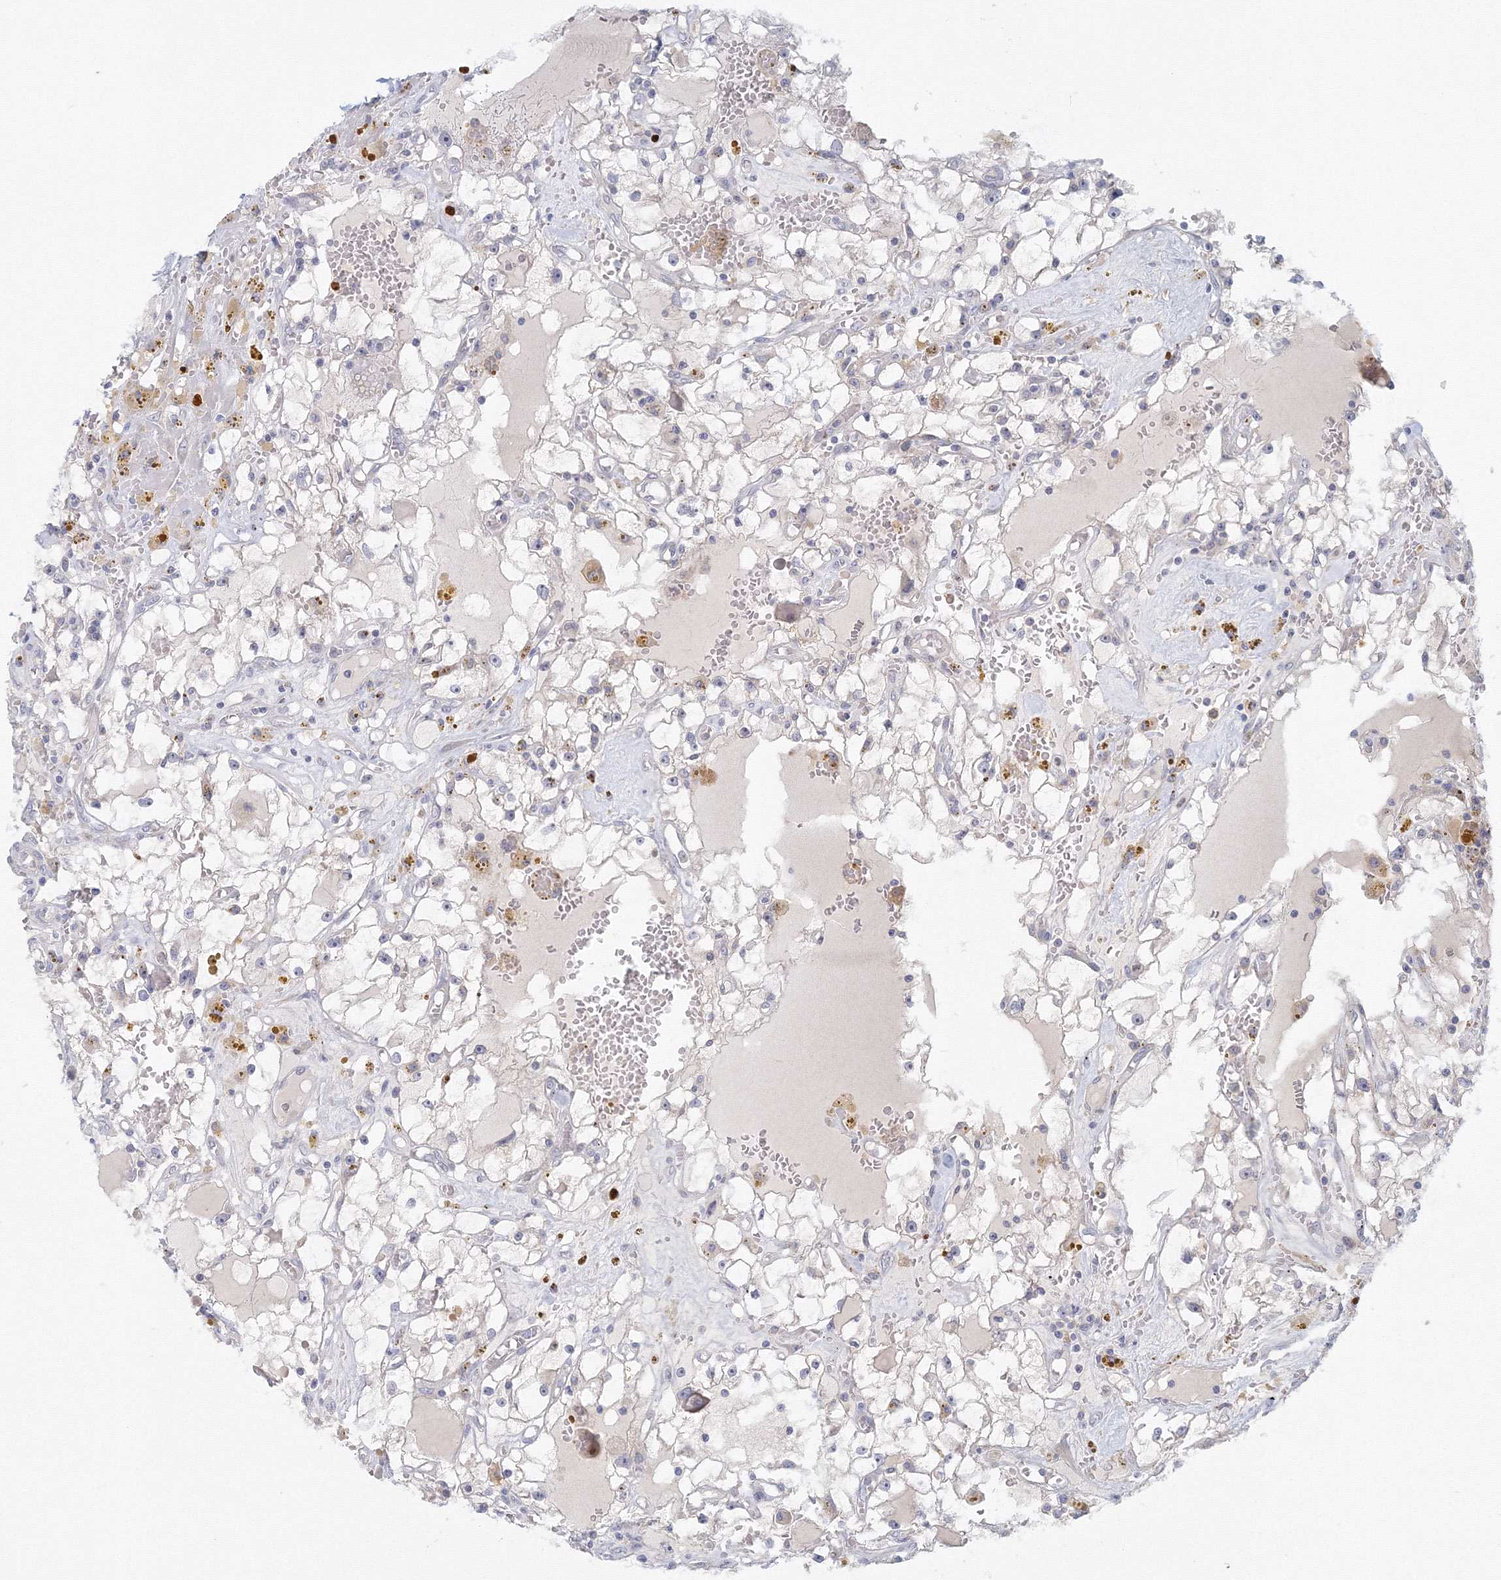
{"staining": {"intensity": "negative", "quantity": "none", "location": "none"}, "tissue": "renal cancer", "cell_type": "Tumor cells", "image_type": "cancer", "snomed": [{"axis": "morphology", "description": "Adenocarcinoma, NOS"}, {"axis": "topography", "description": "Kidney"}], "caption": "Renal cancer was stained to show a protein in brown. There is no significant staining in tumor cells. (DAB (3,3'-diaminobenzidine) IHC visualized using brightfield microscopy, high magnification).", "gene": "TACC2", "patient": {"sex": "male", "age": 56}}